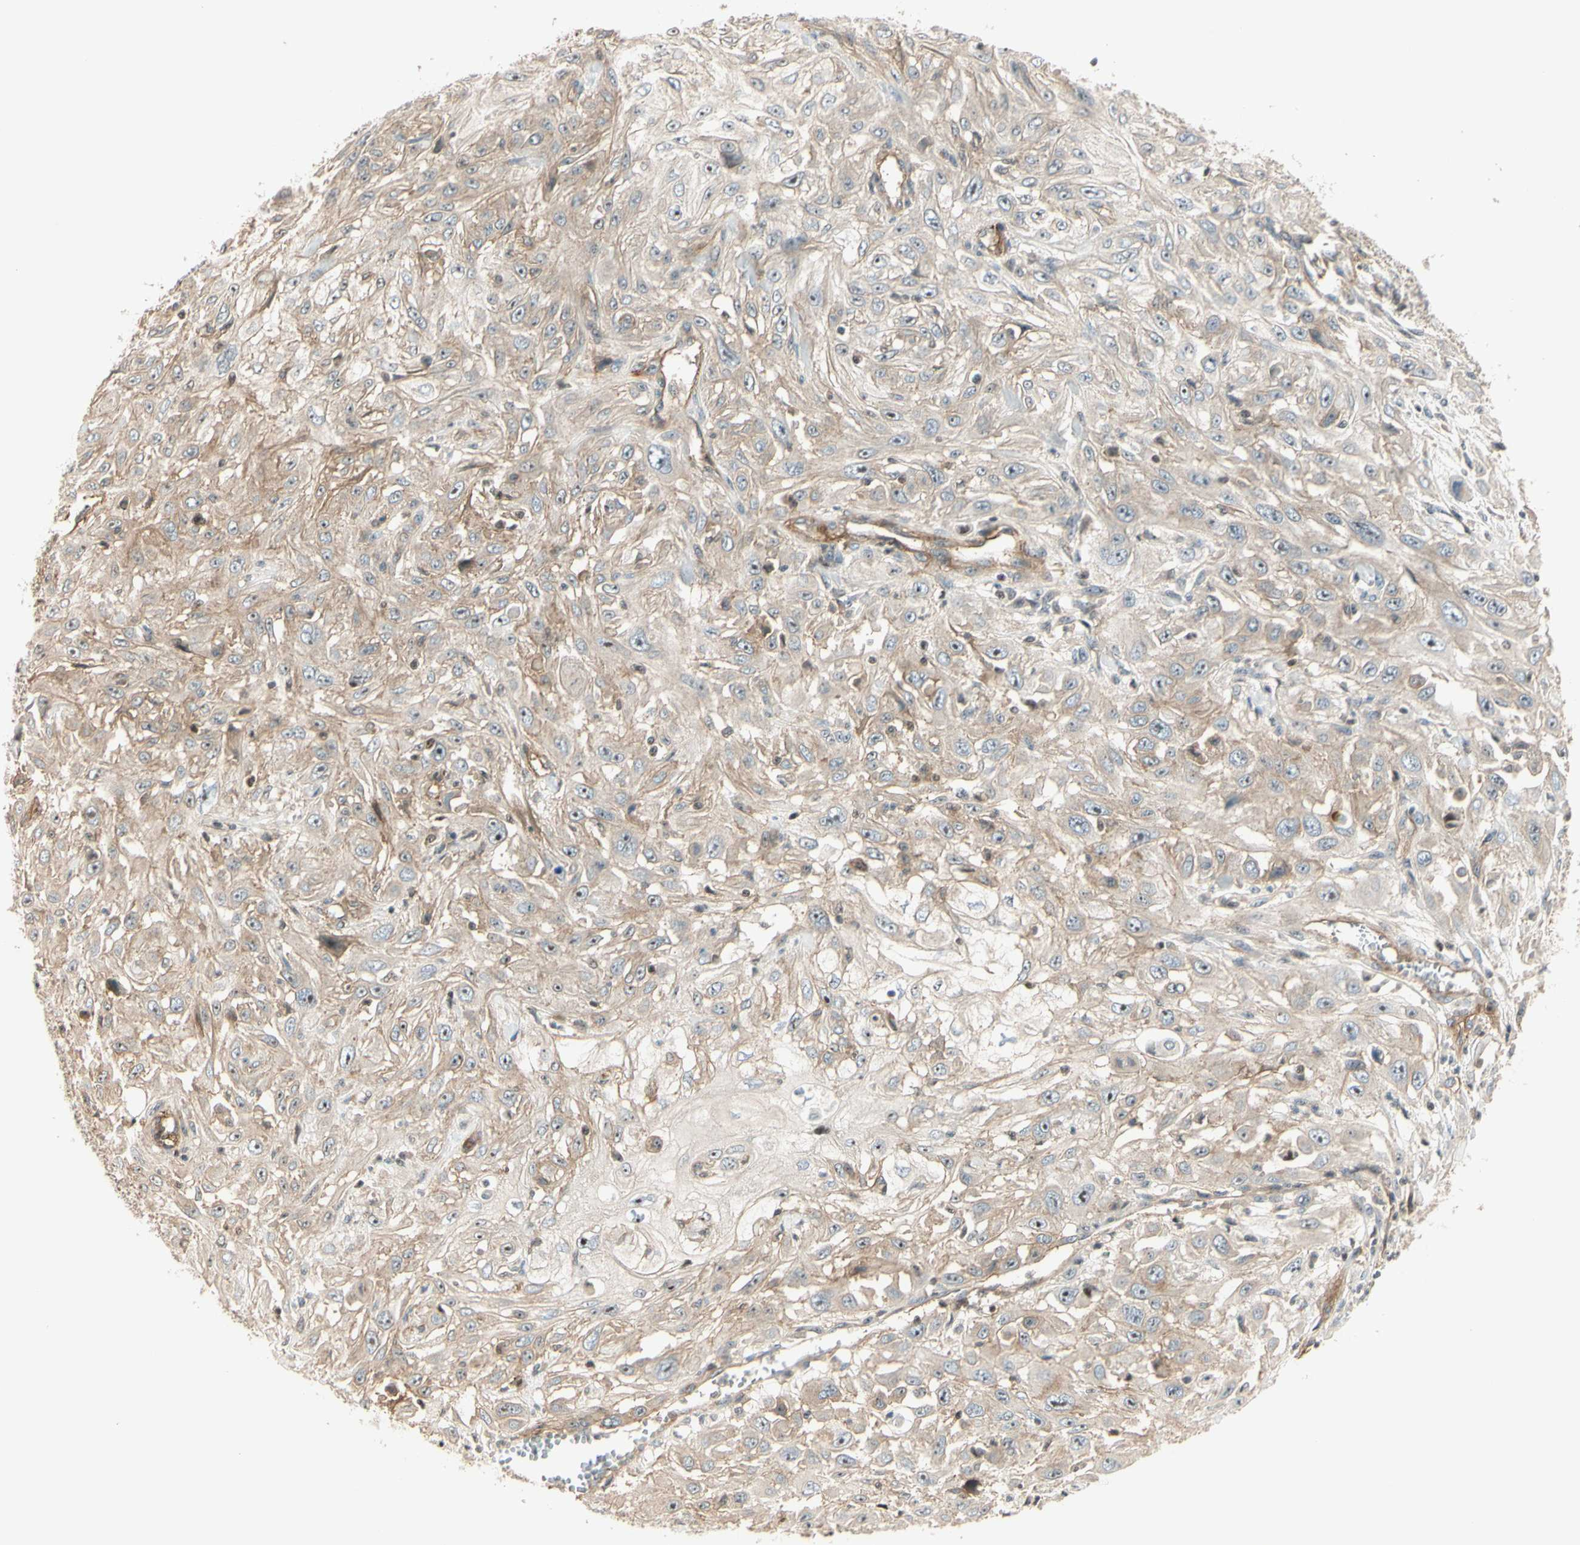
{"staining": {"intensity": "weak", "quantity": "25%-75%", "location": "cytoplasmic/membranous"}, "tissue": "skin cancer", "cell_type": "Tumor cells", "image_type": "cancer", "snomed": [{"axis": "morphology", "description": "Squamous cell carcinoma, NOS"}, {"axis": "topography", "description": "Skin"}], "caption": "This is a photomicrograph of IHC staining of skin squamous cell carcinoma, which shows weak expression in the cytoplasmic/membranous of tumor cells.", "gene": "NFYA", "patient": {"sex": "male", "age": 75}}